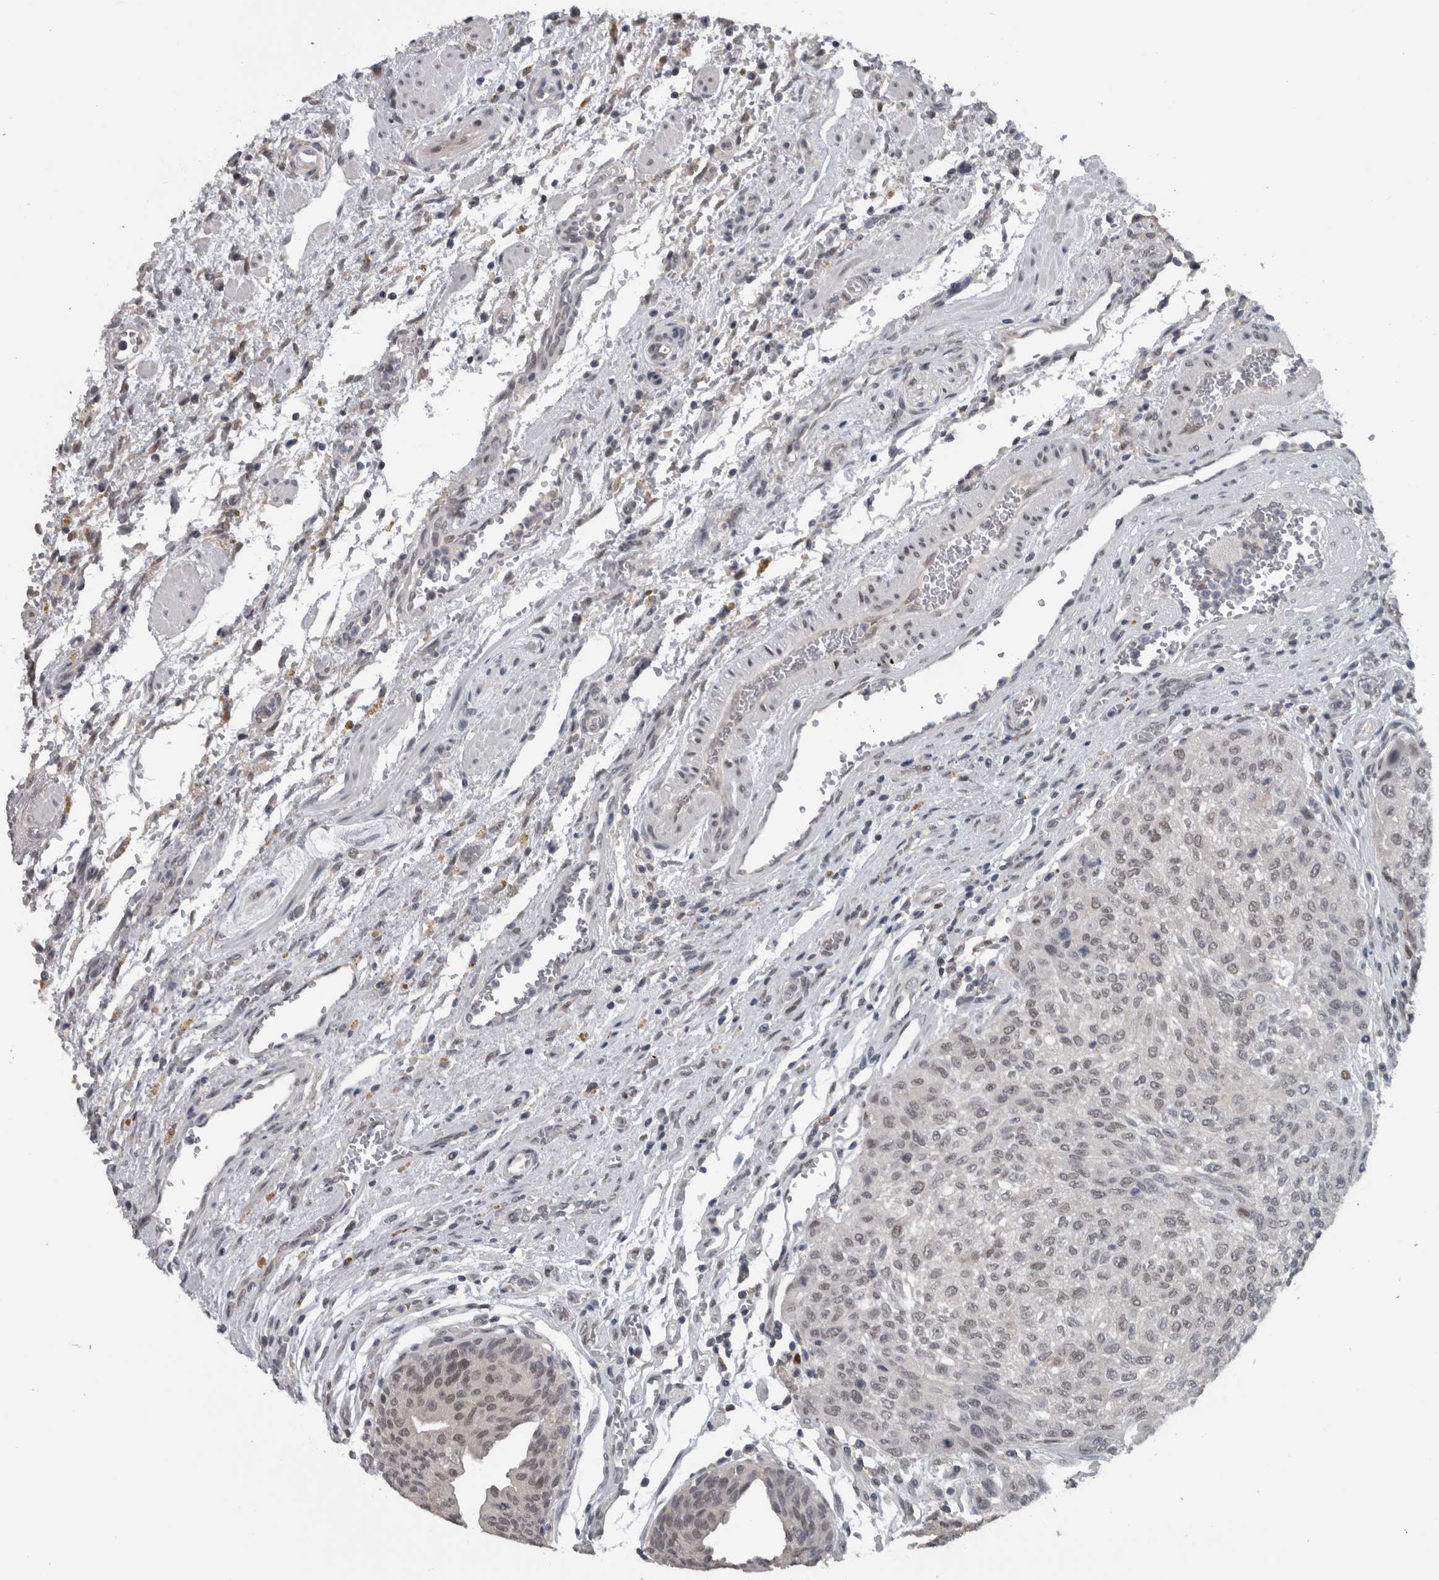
{"staining": {"intensity": "weak", "quantity": "<25%", "location": "nuclear"}, "tissue": "urothelial cancer", "cell_type": "Tumor cells", "image_type": "cancer", "snomed": [{"axis": "morphology", "description": "Urothelial carcinoma, Low grade"}, {"axis": "morphology", "description": "Urothelial carcinoma, High grade"}, {"axis": "topography", "description": "Urinary bladder"}], "caption": "A histopathology image of human urothelial cancer is negative for staining in tumor cells. (DAB (3,3'-diaminobenzidine) IHC, high magnification).", "gene": "ZBTB21", "patient": {"sex": "male", "age": 35}}